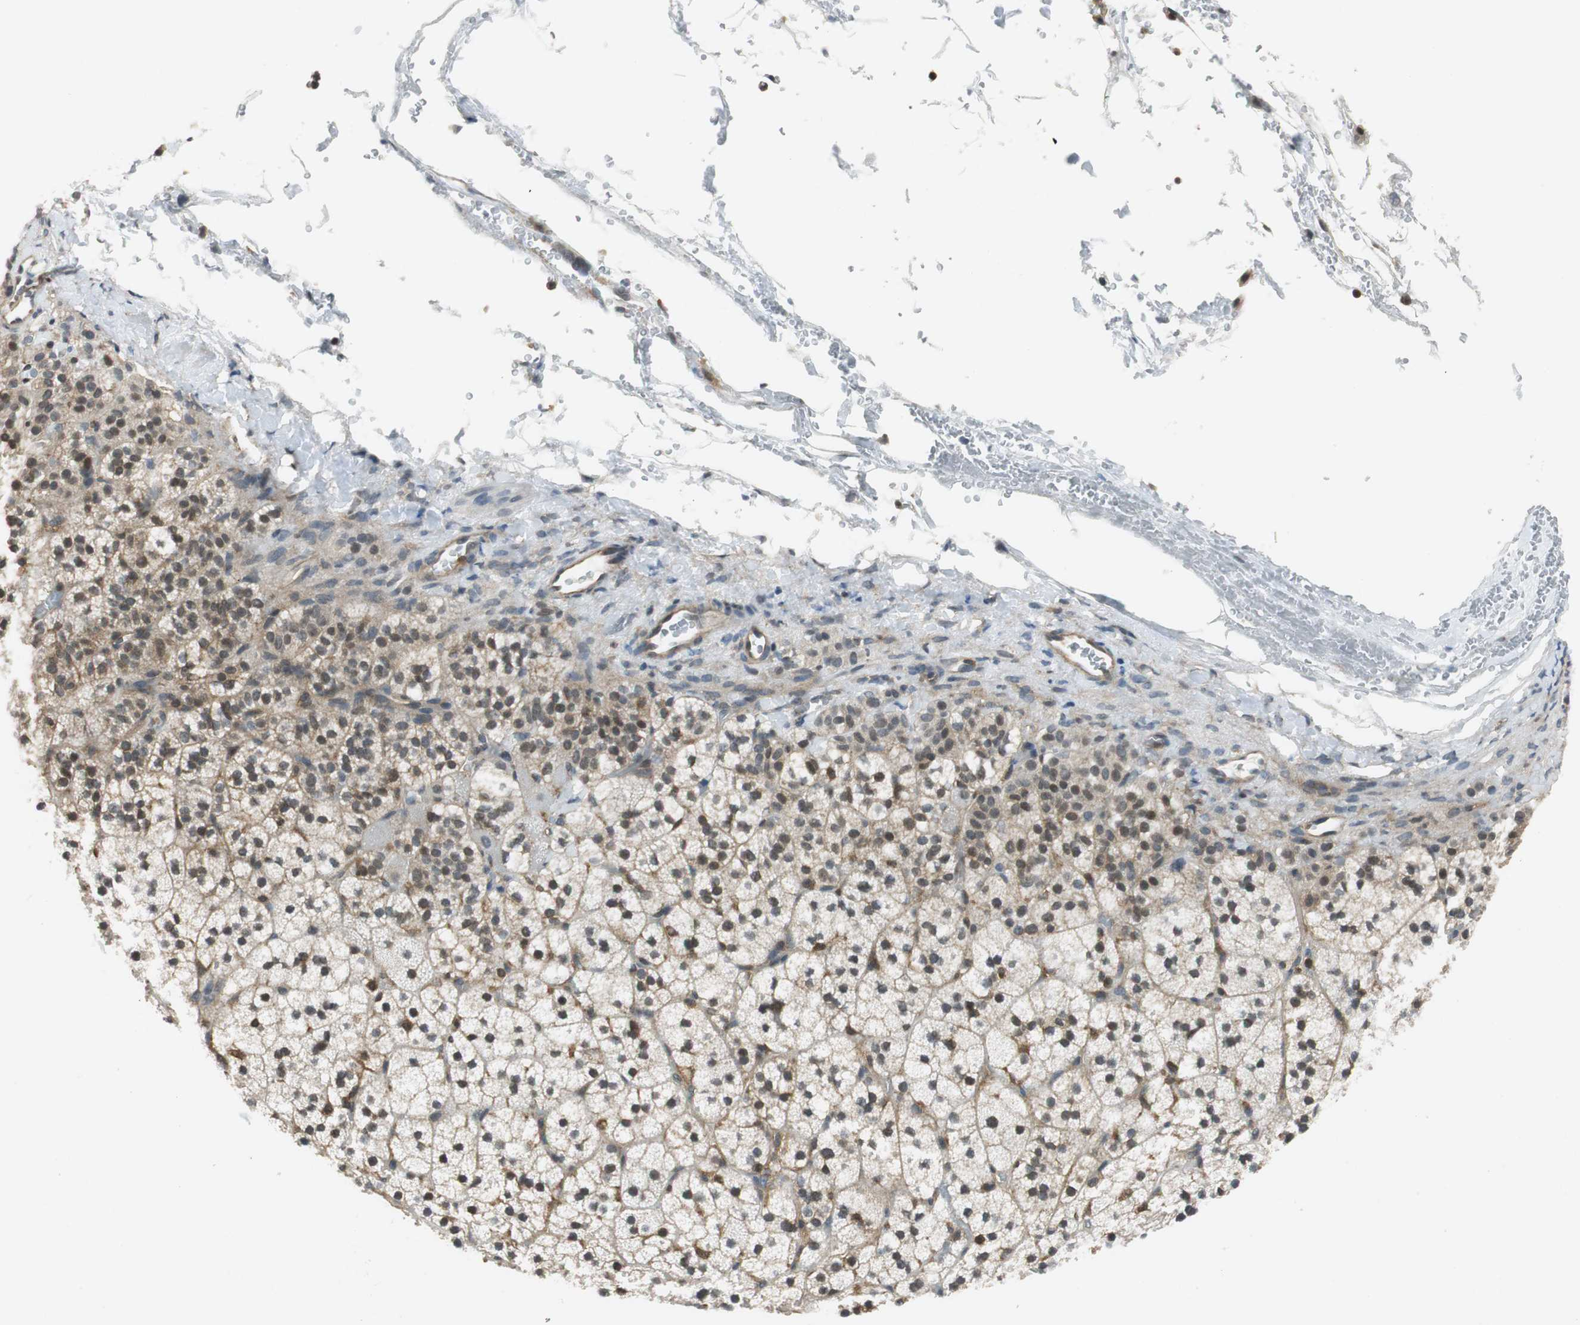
{"staining": {"intensity": "moderate", "quantity": "25%-75%", "location": "cytoplasmic/membranous"}, "tissue": "adrenal gland", "cell_type": "Glandular cells", "image_type": "normal", "snomed": [{"axis": "morphology", "description": "Normal tissue, NOS"}, {"axis": "topography", "description": "Adrenal gland"}], "caption": "Immunohistochemistry (IHC) (DAB) staining of unremarkable human adrenal gland shows moderate cytoplasmic/membranous protein expression in approximately 25%-75% of glandular cells. (DAB (3,3'-diaminobenzidine) IHC with brightfield microscopy, high magnification).", "gene": "ARPC3", "patient": {"sex": "male", "age": 35}}